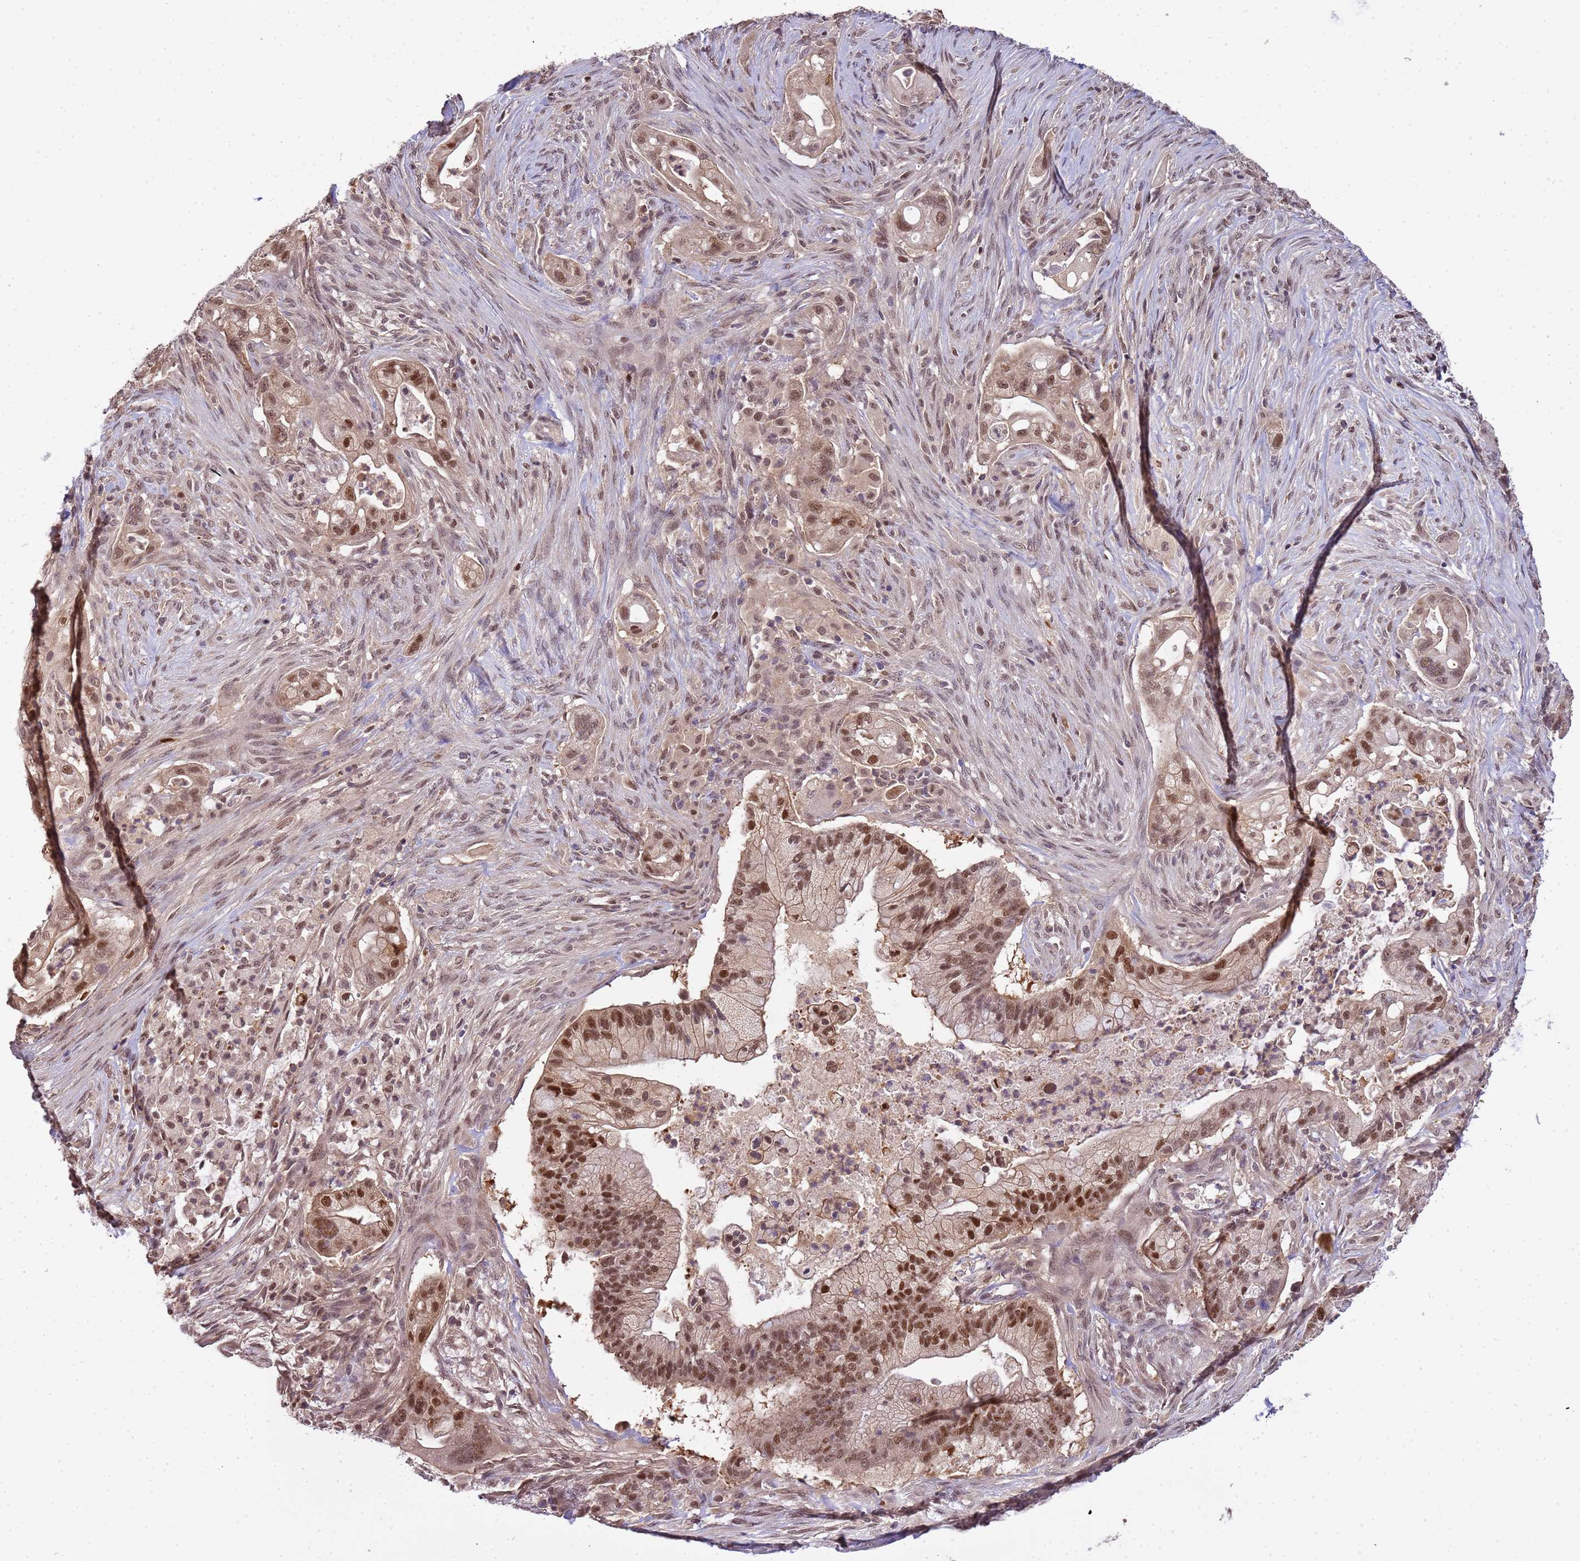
{"staining": {"intensity": "moderate", "quantity": ">75%", "location": "nuclear"}, "tissue": "pancreatic cancer", "cell_type": "Tumor cells", "image_type": "cancer", "snomed": [{"axis": "morphology", "description": "Adenocarcinoma, NOS"}, {"axis": "topography", "description": "Pancreas"}], "caption": "Brown immunohistochemical staining in pancreatic cancer (adenocarcinoma) demonstrates moderate nuclear positivity in approximately >75% of tumor cells.", "gene": "ZBTB5", "patient": {"sex": "male", "age": 44}}